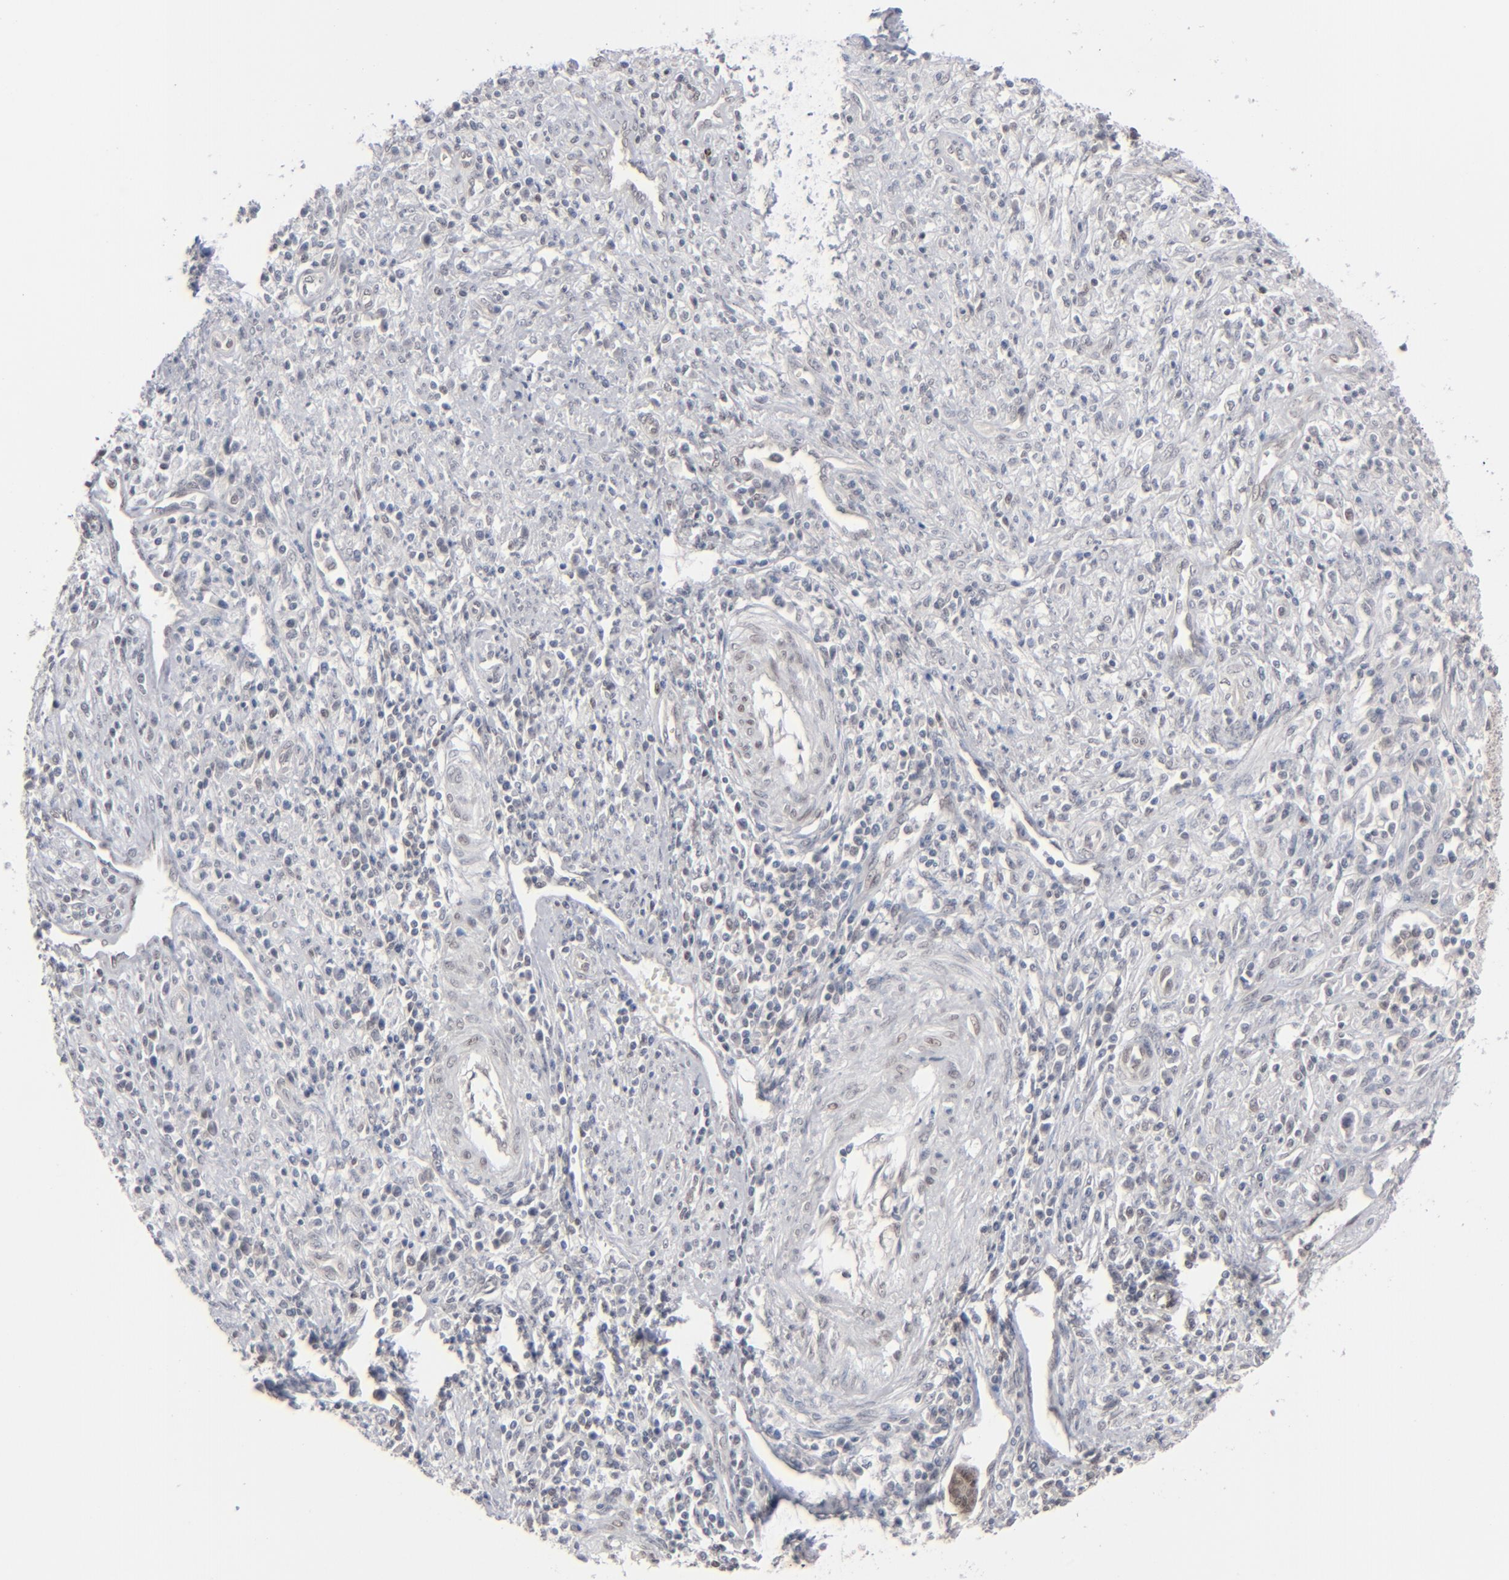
{"staining": {"intensity": "negative", "quantity": "none", "location": "none"}, "tissue": "cervical cancer", "cell_type": "Tumor cells", "image_type": "cancer", "snomed": [{"axis": "morphology", "description": "Adenocarcinoma, NOS"}, {"axis": "topography", "description": "Cervix"}], "caption": "Protein analysis of cervical adenocarcinoma reveals no significant expression in tumor cells.", "gene": "IRF9", "patient": {"sex": "female", "age": 36}}